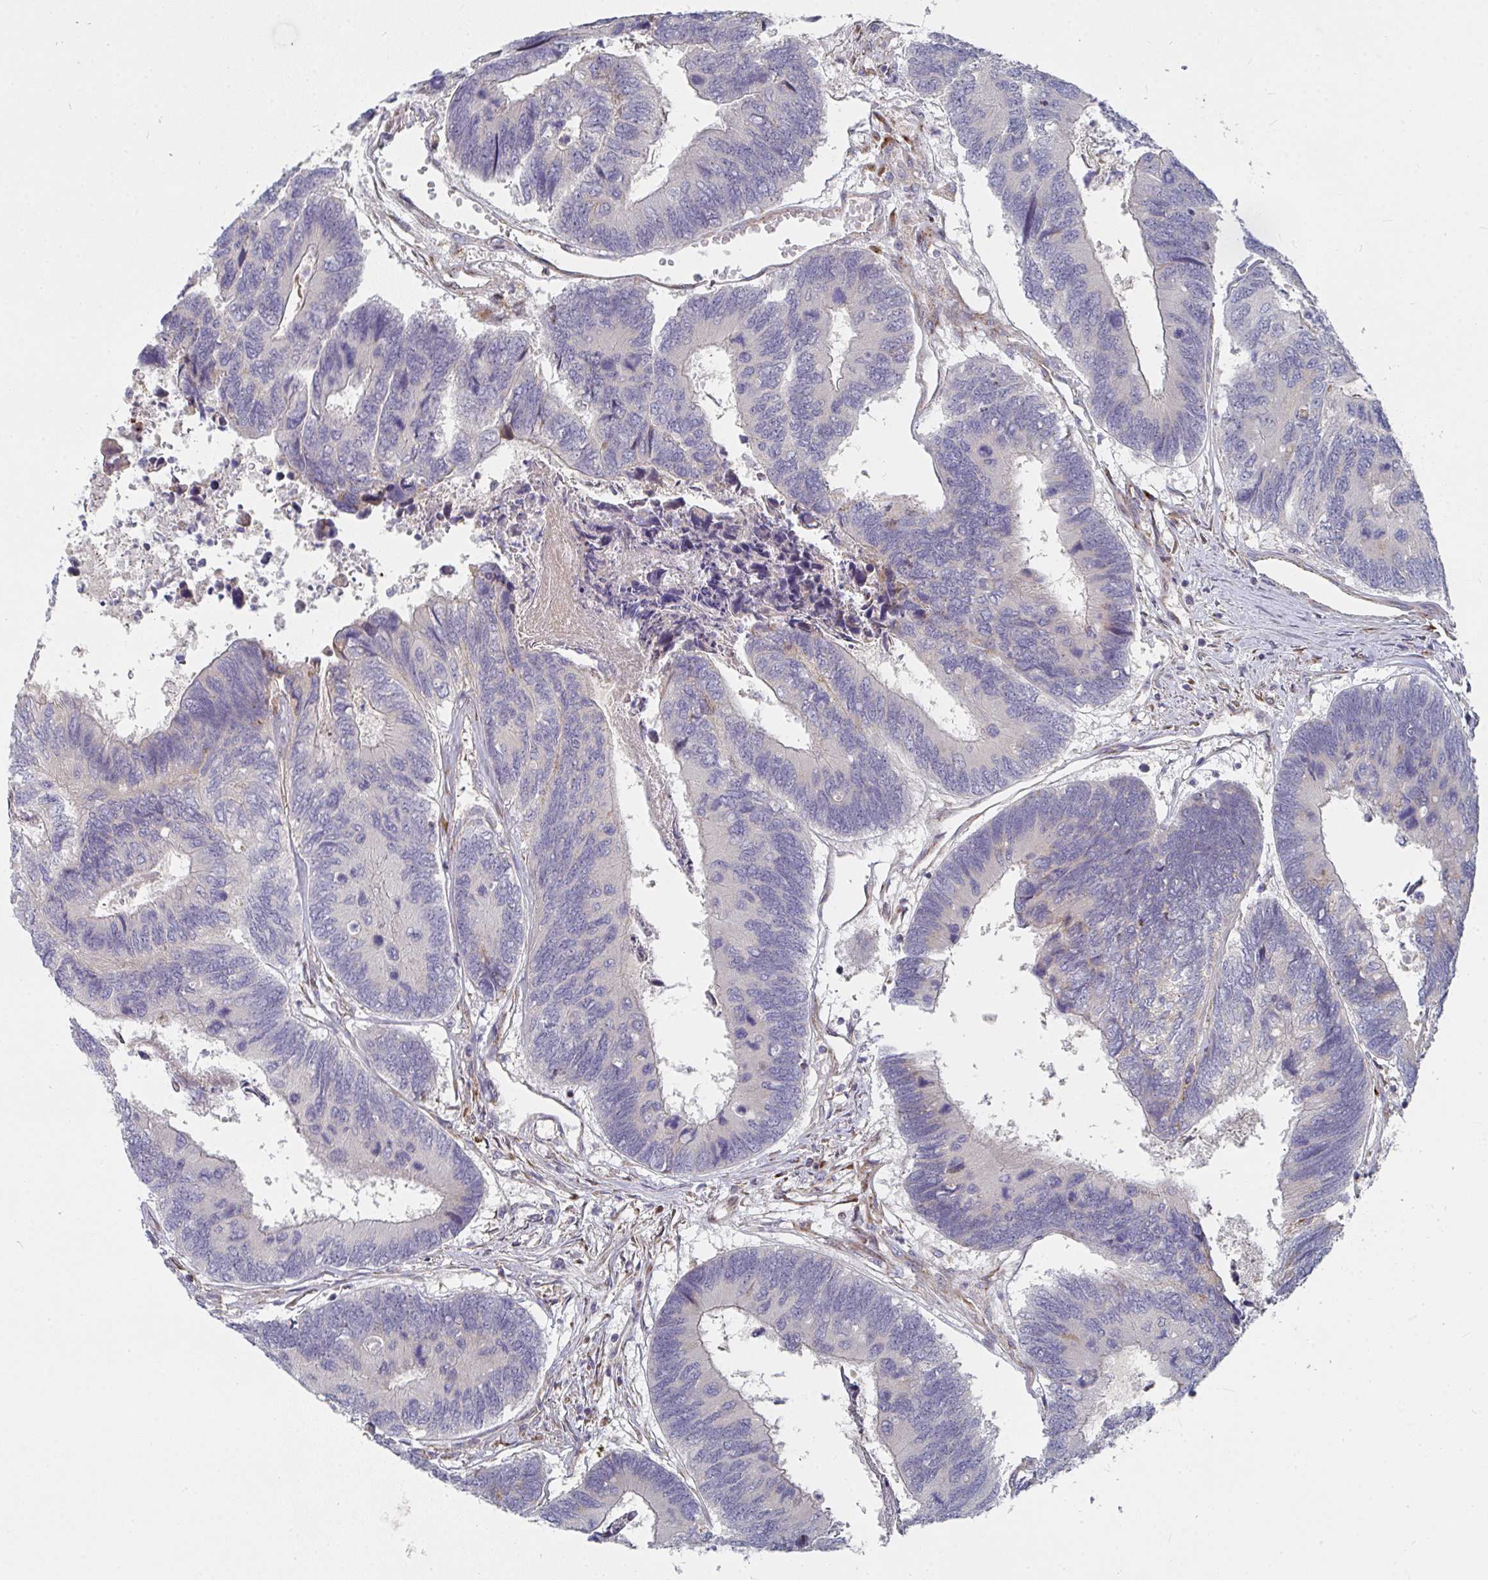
{"staining": {"intensity": "negative", "quantity": "none", "location": "none"}, "tissue": "colorectal cancer", "cell_type": "Tumor cells", "image_type": "cancer", "snomed": [{"axis": "morphology", "description": "Adenocarcinoma, NOS"}, {"axis": "topography", "description": "Colon"}], "caption": "The immunohistochemistry photomicrograph has no significant staining in tumor cells of colorectal adenocarcinoma tissue. (Immunohistochemistry, brightfield microscopy, high magnification).", "gene": "RHEBL1", "patient": {"sex": "female", "age": 67}}